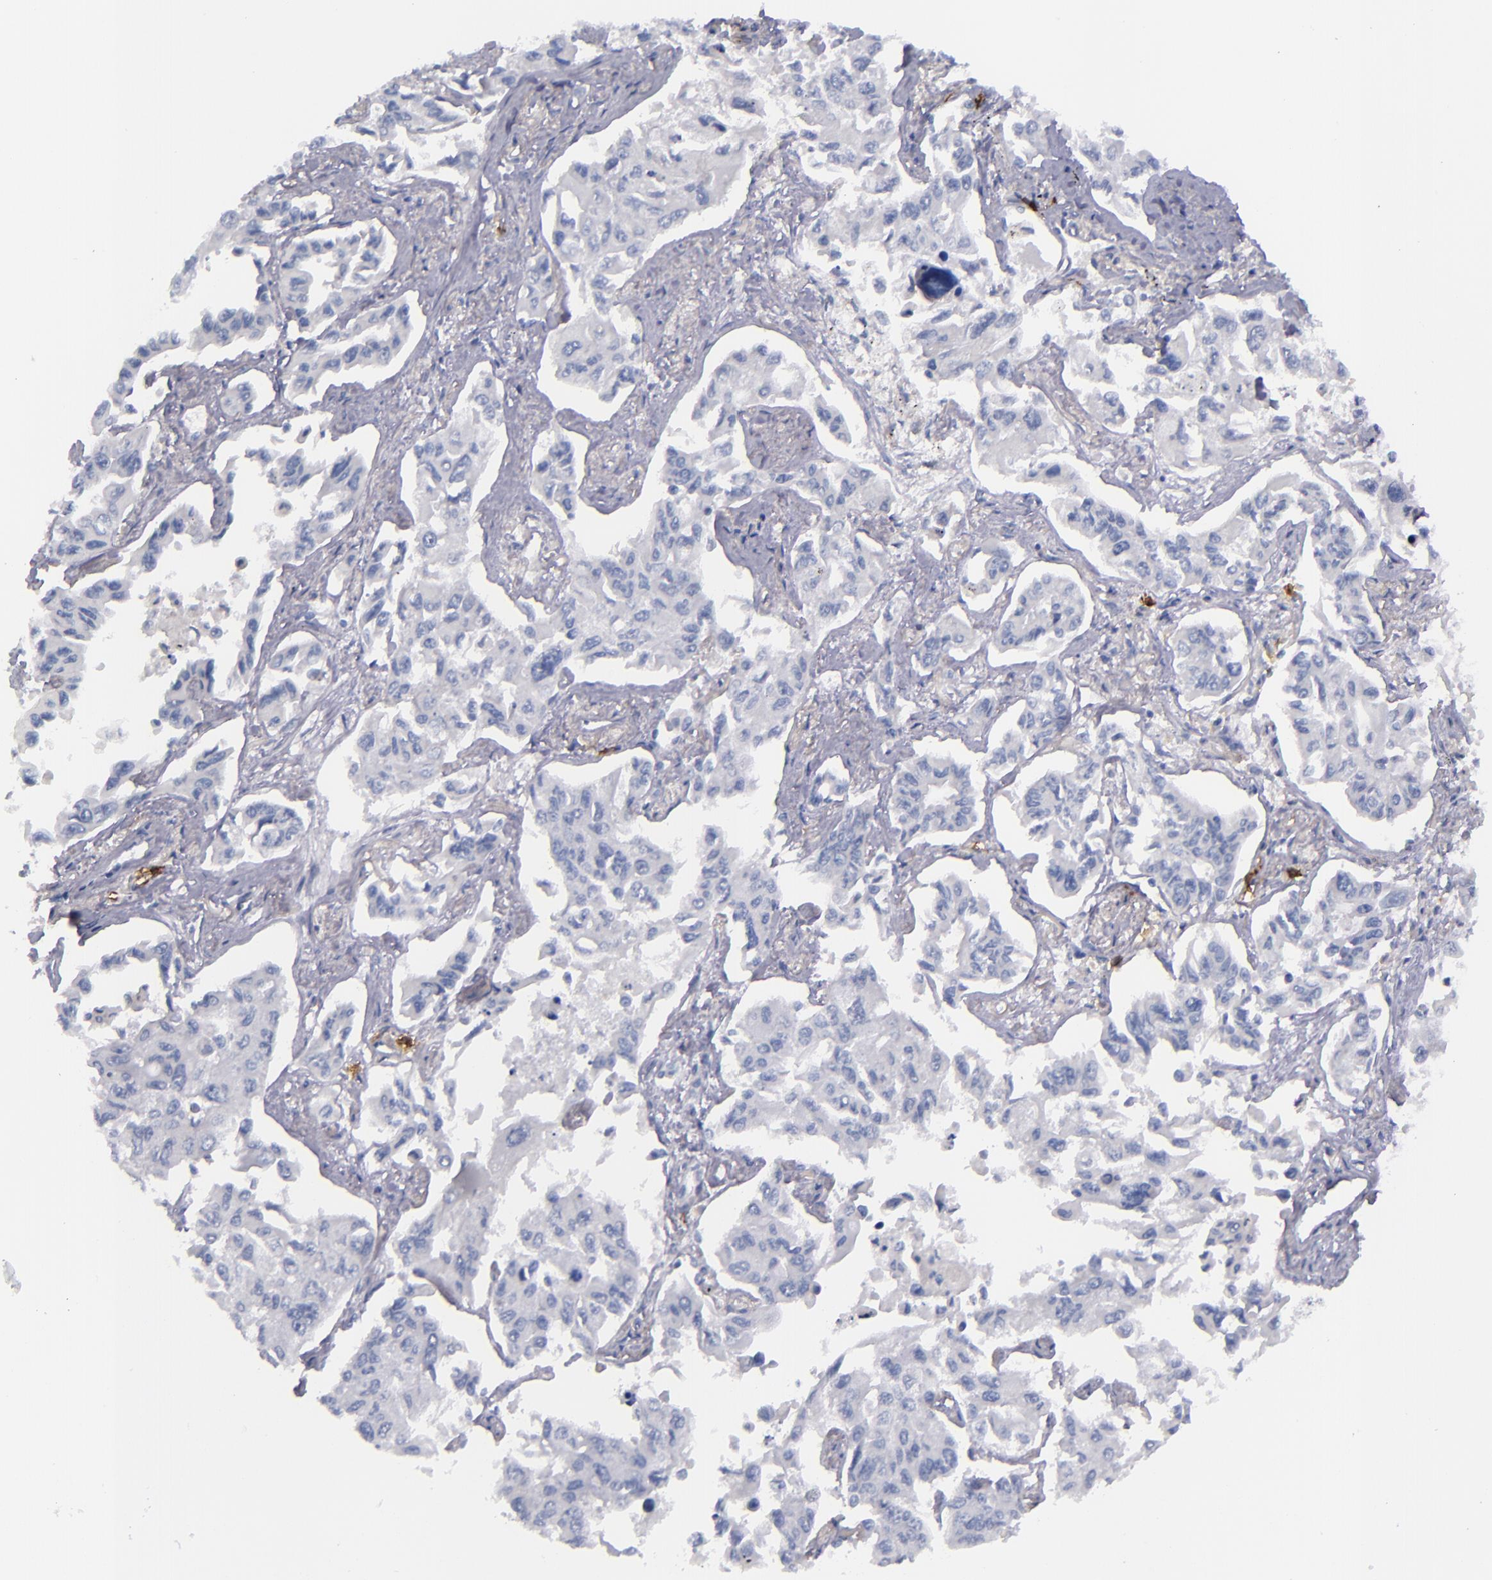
{"staining": {"intensity": "negative", "quantity": "none", "location": "none"}, "tissue": "lung cancer", "cell_type": "Tumor cells", "image_type": "cancer", "snomed": [{"axis": "morphology", "description": "Adenocarcinoma, NOS"}, {"axis": "topography", "description": "Lung"}], "caption": "IHC micrograph of neoplastic tissue: human adenocarcinoma (lung) stained with DAB displays no significant protein positivity in tumor cells.", "gene": "CD38", "patient": {"sex": "male", "age": 64}}